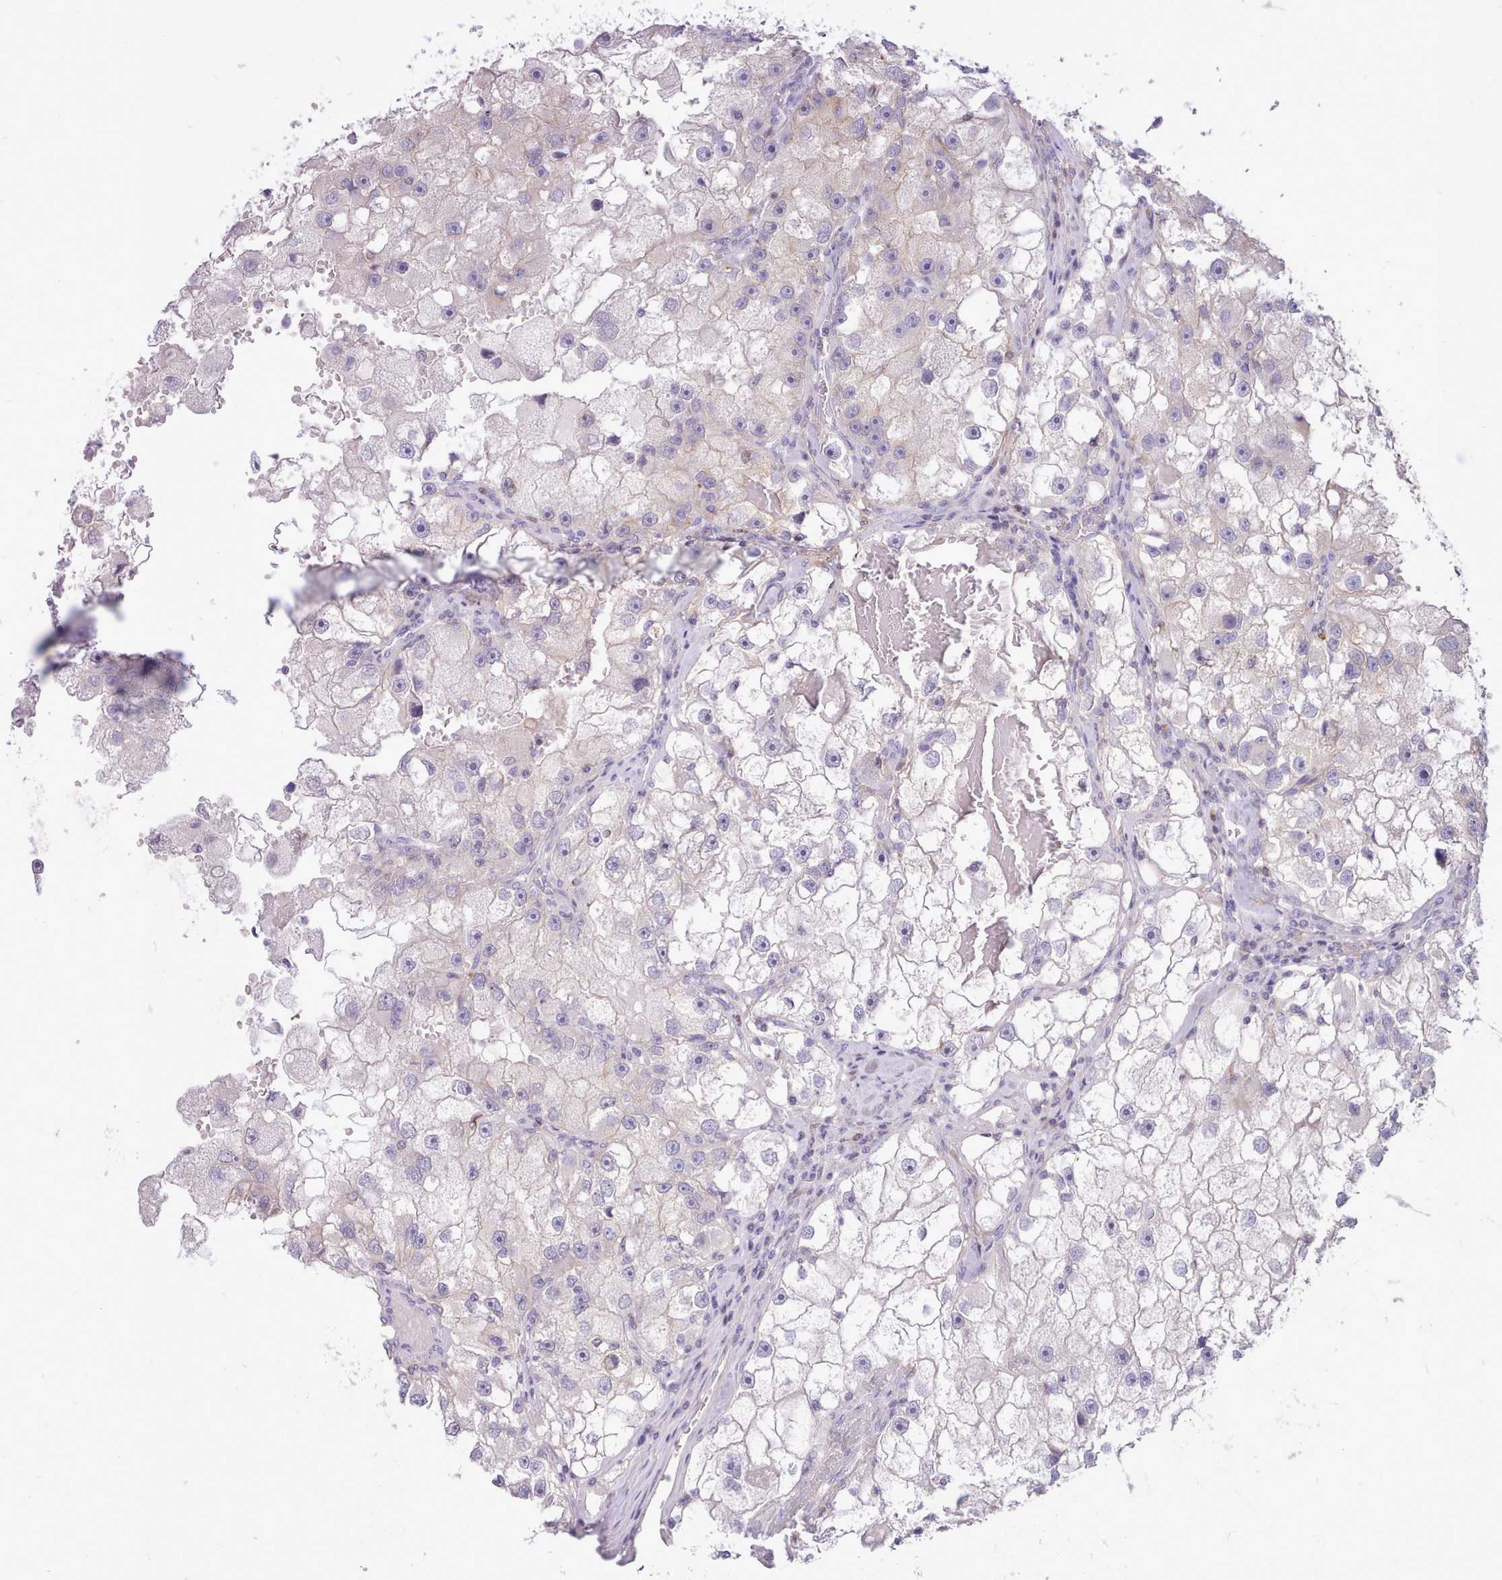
{"staining": {"intensity": "negative", "quantity": "none", "location": "none"}, "tissue": "renal cancer", "cell_type": "Tumor cells", "image_type": "cancer", "snomed": [{"axis": "morphology", "description": "Adenocarcinoma, NOS"}, {"axis": "topography", "description": "Kidney"}], "caption": "A micrograph of adenocarcinoma (renal) stained for a protein exhibits no brown staining in tumor cells.", "gene": "CYP2A13", "patient": {"sex": "male", "age": 63}}